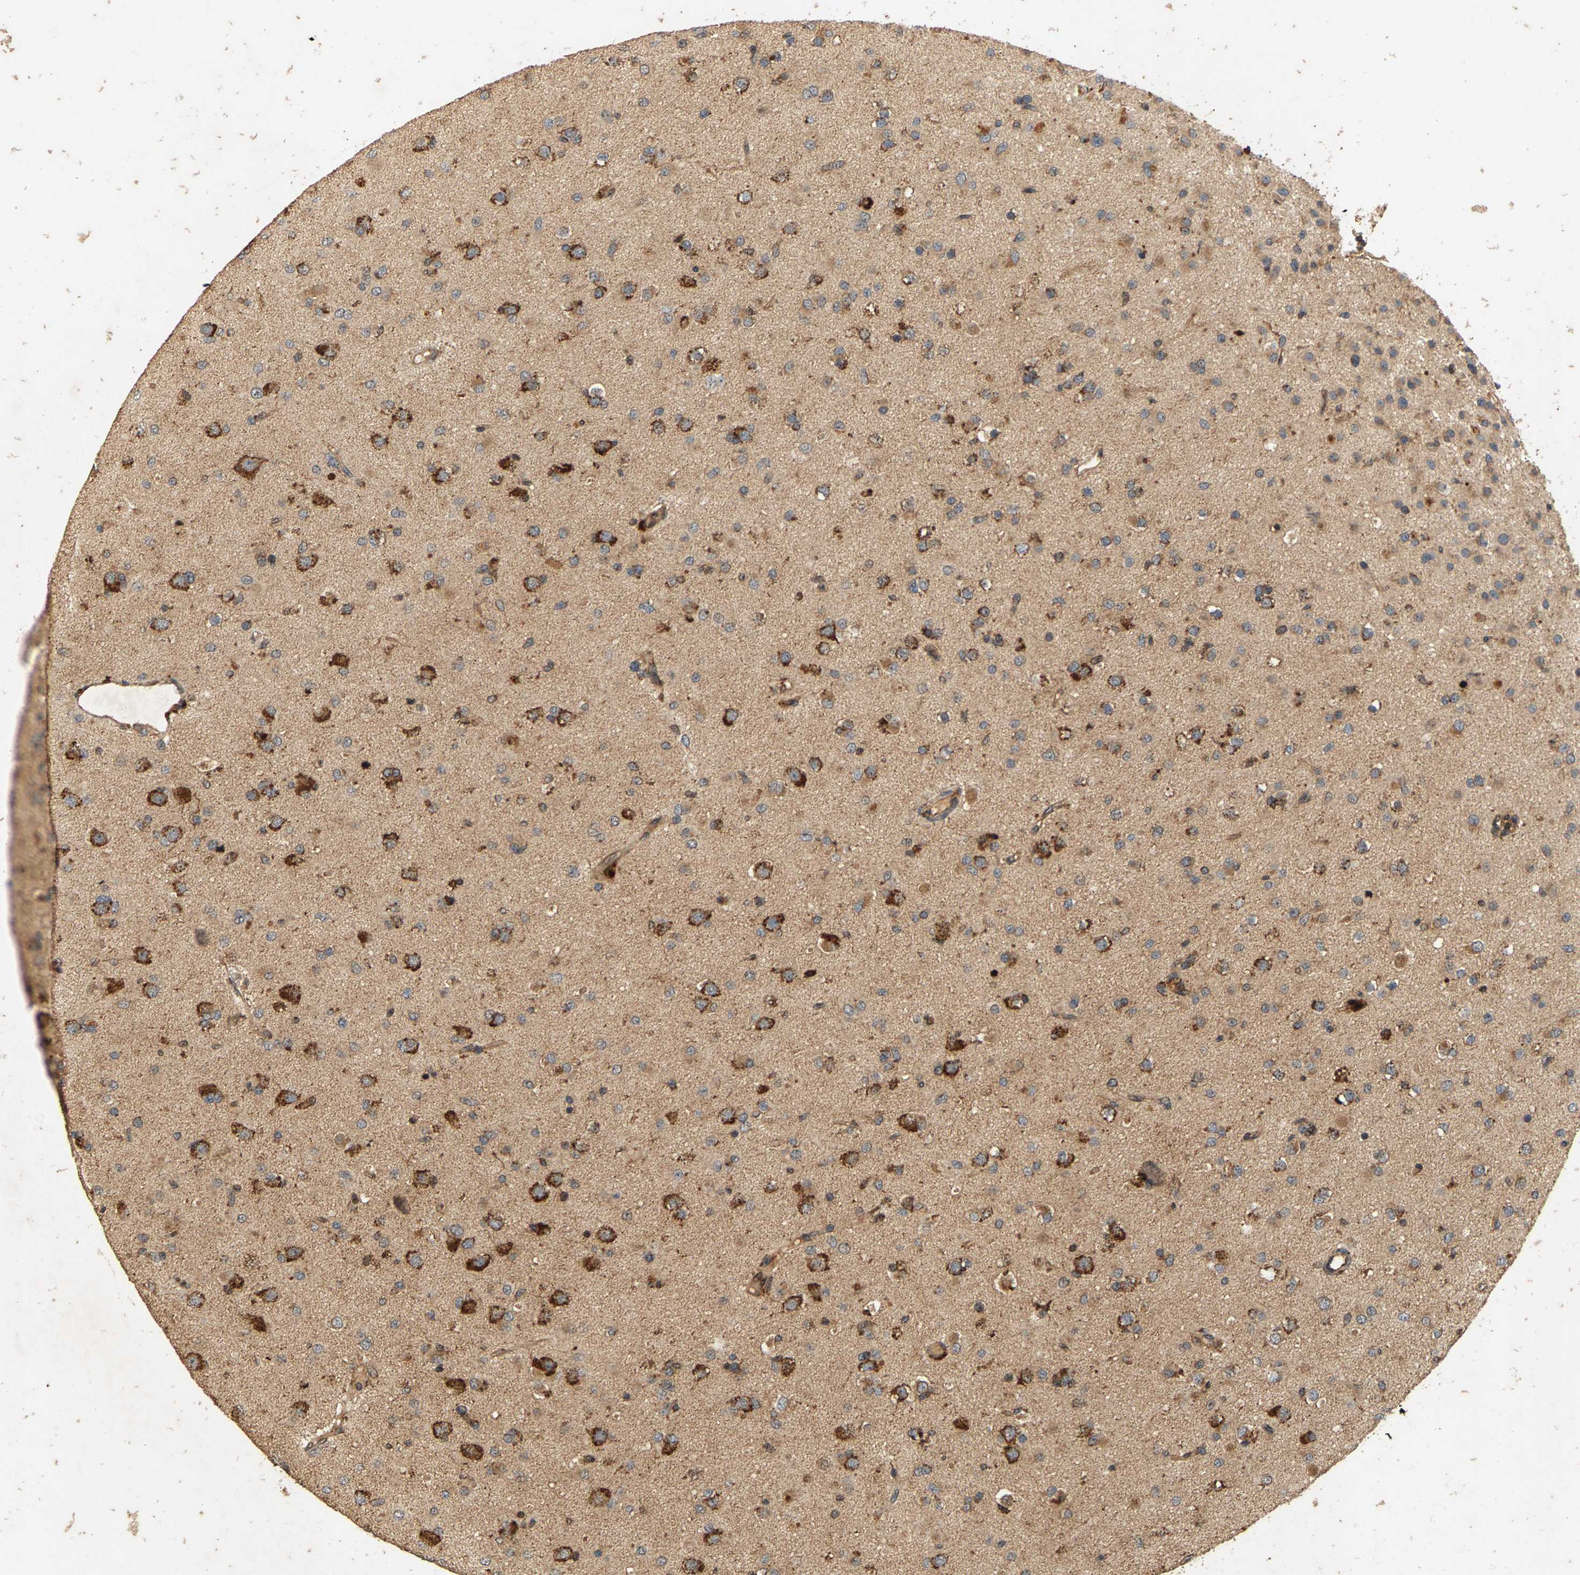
{"staining": {"intensity": "weak", "quantity": ">75%", "location": "cytoplasmic/membranous"}, "tissue": "glioma", "cell_type": "Tumor cells", "image_type": "cancer", "snomed": [{"axis": "morphology", "description": "Glioma, malignant, Low grade"}, {"axis": "topography", "description": "Brain"}], "caption": "Immunohistochemistry of malignant low-grade glioma exhibits low levels of weak cytoplasmic/membranous expression in approximately >75% of tumor cells.", "gene": "CIDEC", "patient": {"sex": "male", "age": 65}}